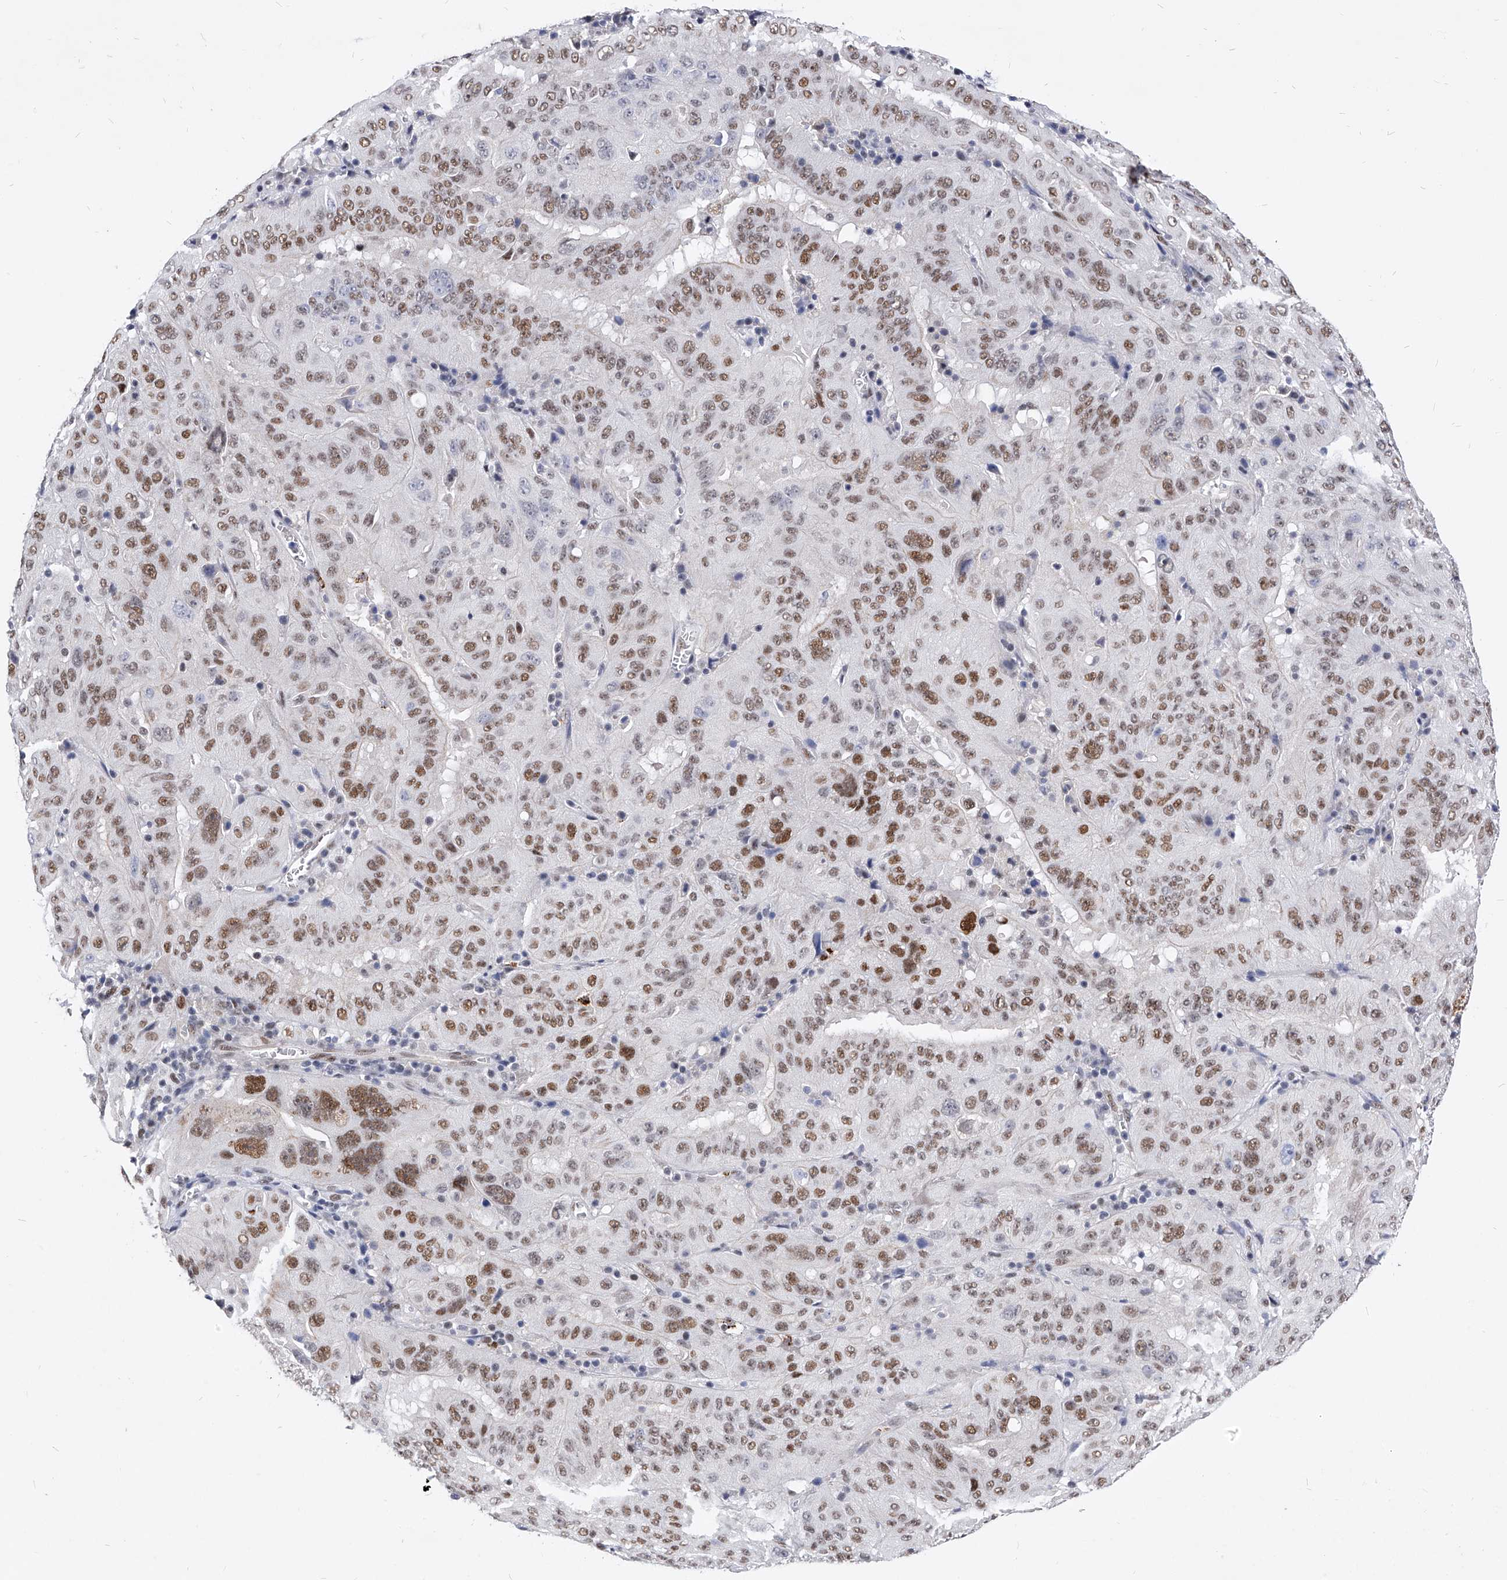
{"staining": {"intensity": "moderate", "quantity": ">75%", "location": "nuclear"}, "tissue": "pancreatic cancer", "cell_type": "Tumor cells", "image_type": "cancer", "snomed": [{"axis": "morphology", "description": "Adenocarcinoma, NOS"}, {"axis": "topography", "description": "Pancreas"}], "caption": "Immunohistochemical staining of human pancreatic cancer shows moderate nuclear protein expression in about >75% of tumor cells.", "gene": "TESK2", "patient": {"sex": "male", "age": 63}}